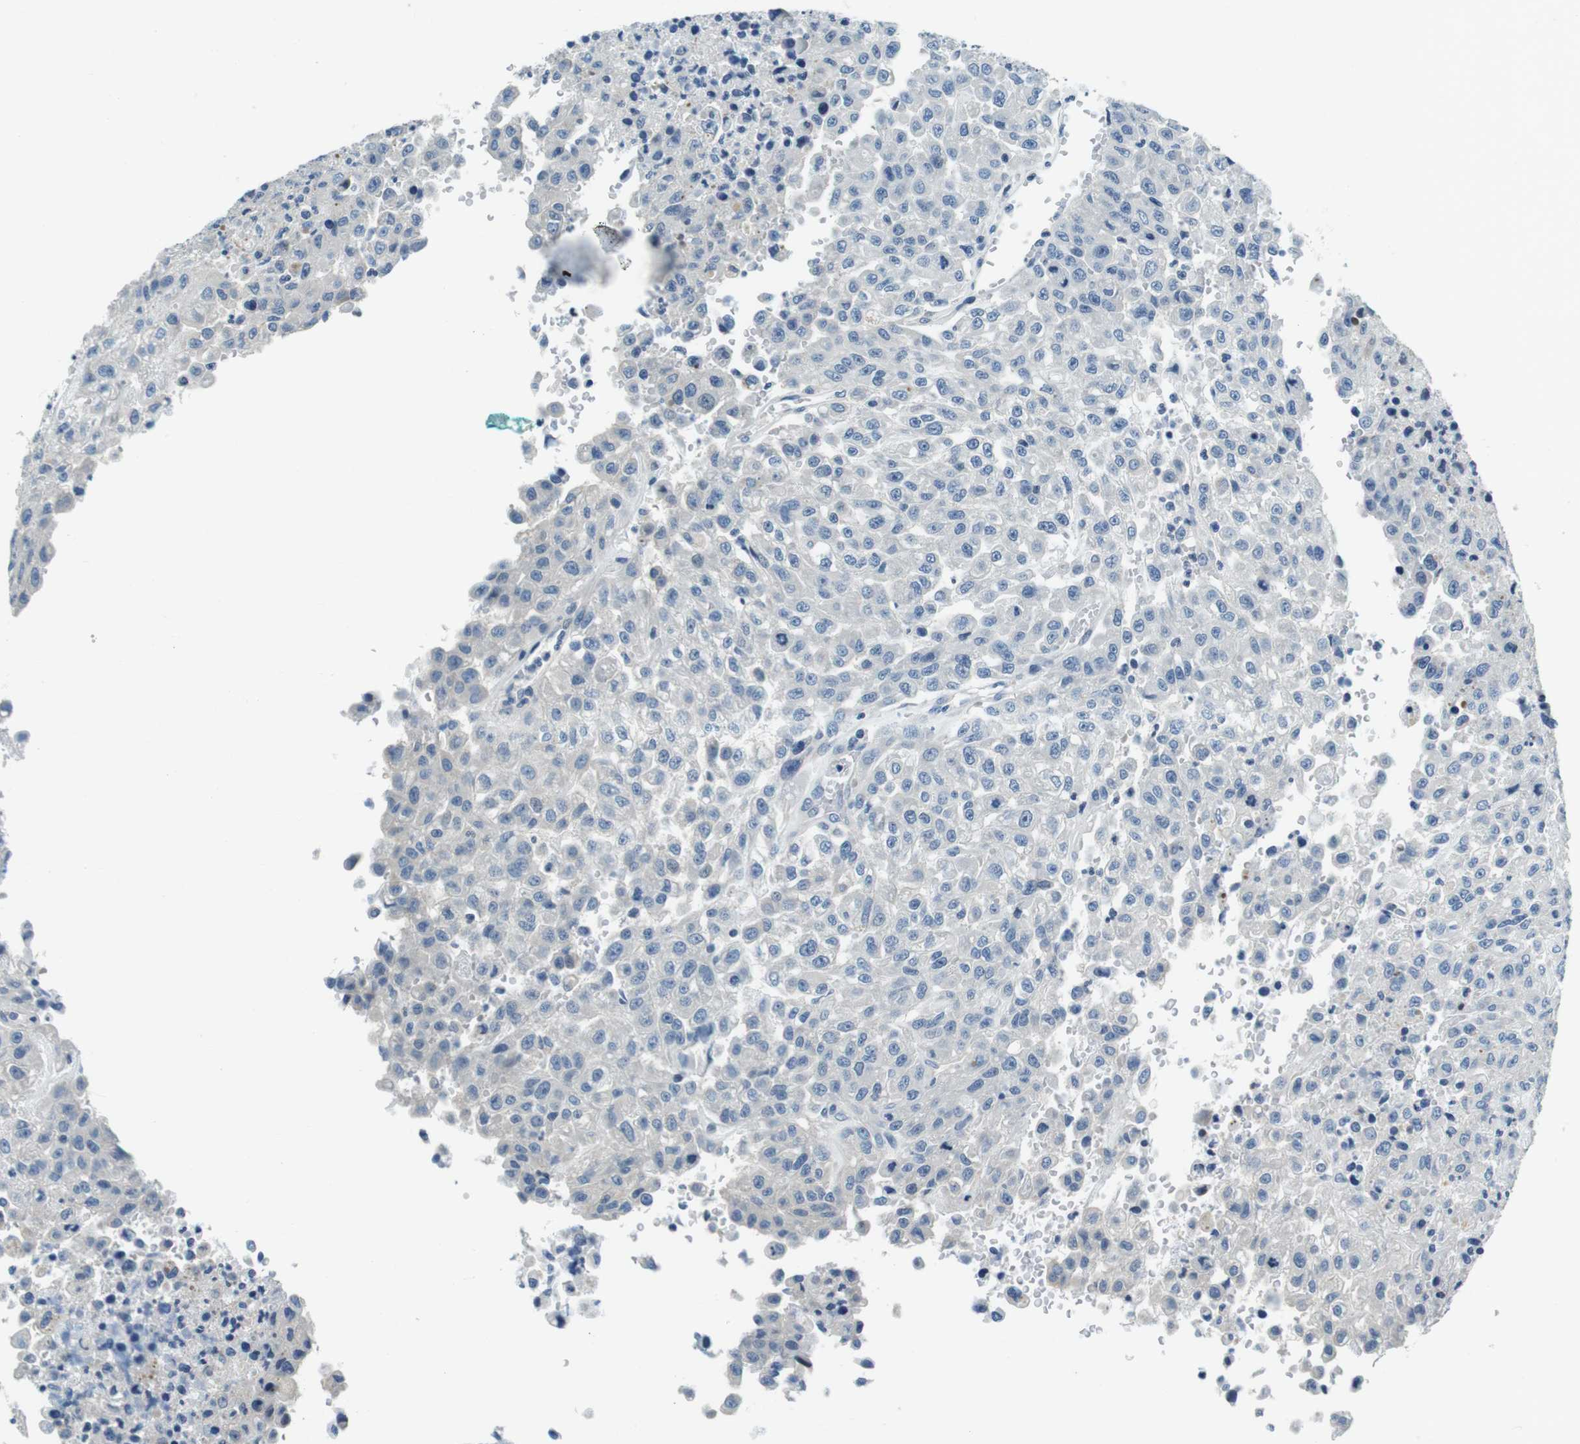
{"staining": {"intensity": "negative", "quantity": "none", "location": "none"}, "tissue": "urothelial cancer", "cell_type": "Tumor cells", "image_type": "cancer", "snomed": [{"axis": "morphology", "description": "Urothelial carcinoma, High grade"}, {"axis": "topography", "description": "Urinary bladder"}], "caption": "Immunohistochemistry histopathology image of human urothelial cancer stained for a protein (brown), which shows no staining in tumor cells.", "gene": "KCNJ5", "patient": {"sex": "male", "age": 46}}